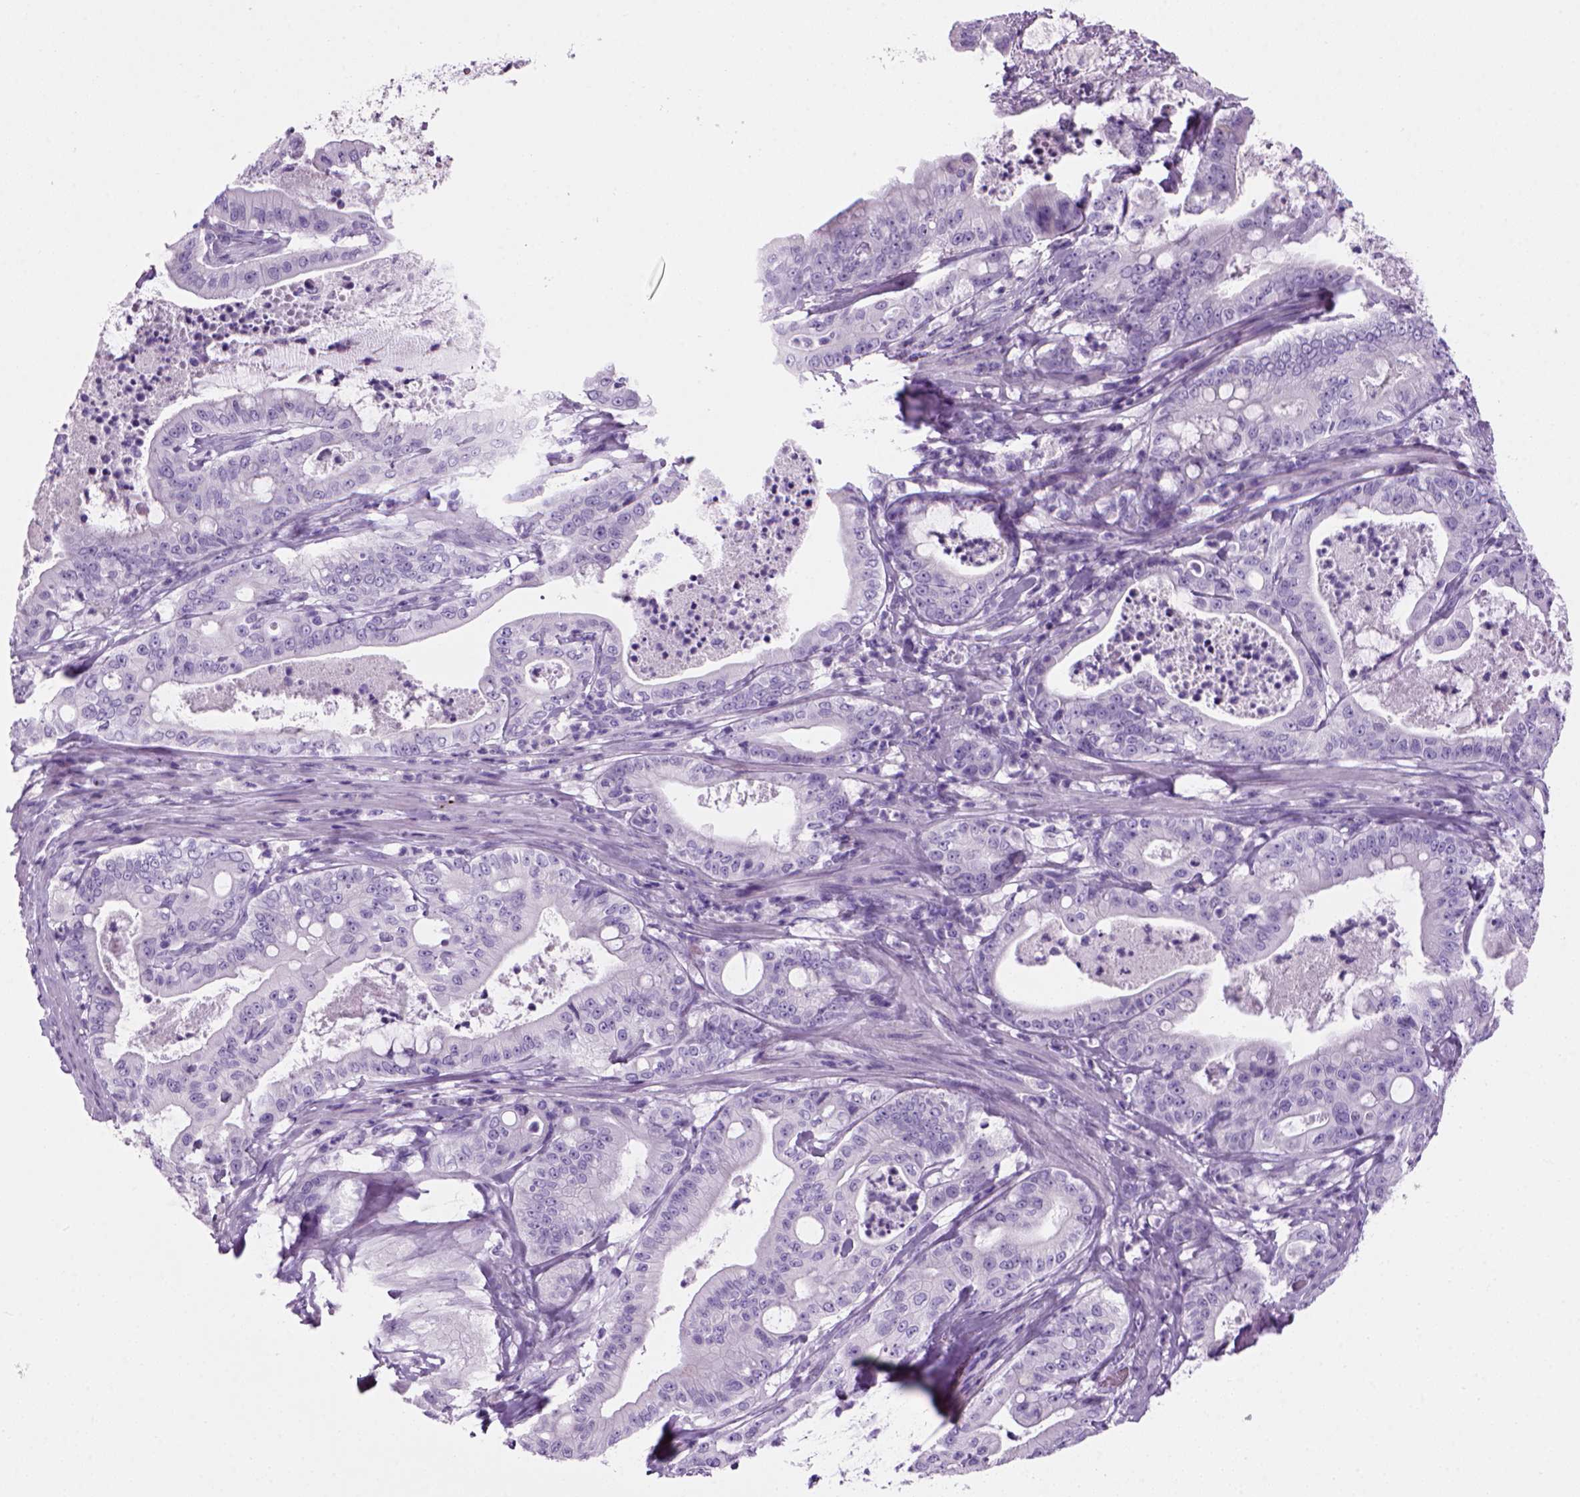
{"staining": {"intensity": "negative", "quantity": "none", "location": "none"}, "tissue": "pancreatic cancer", "cell_type": "Tumor cells", "image_type": "cancer", "snomed": [{"axis": "morphology", "description": "Adenocarcinoma, NOS"}, {"axis": "topography", "description": "Pancreas"}], "caption": "Protein analysis of adenocarcinoma (pancreatic) demonstrates no significant staining in tumor cells. (Stains: DAB (3,3'-diaminobenzidine) immunohistochemistry with hematoxylin counter stain, Microscopy: brightfield microscopy at high magnification).", "gene": "MZB1", "patient": {"sex": "male", "age": 71}}